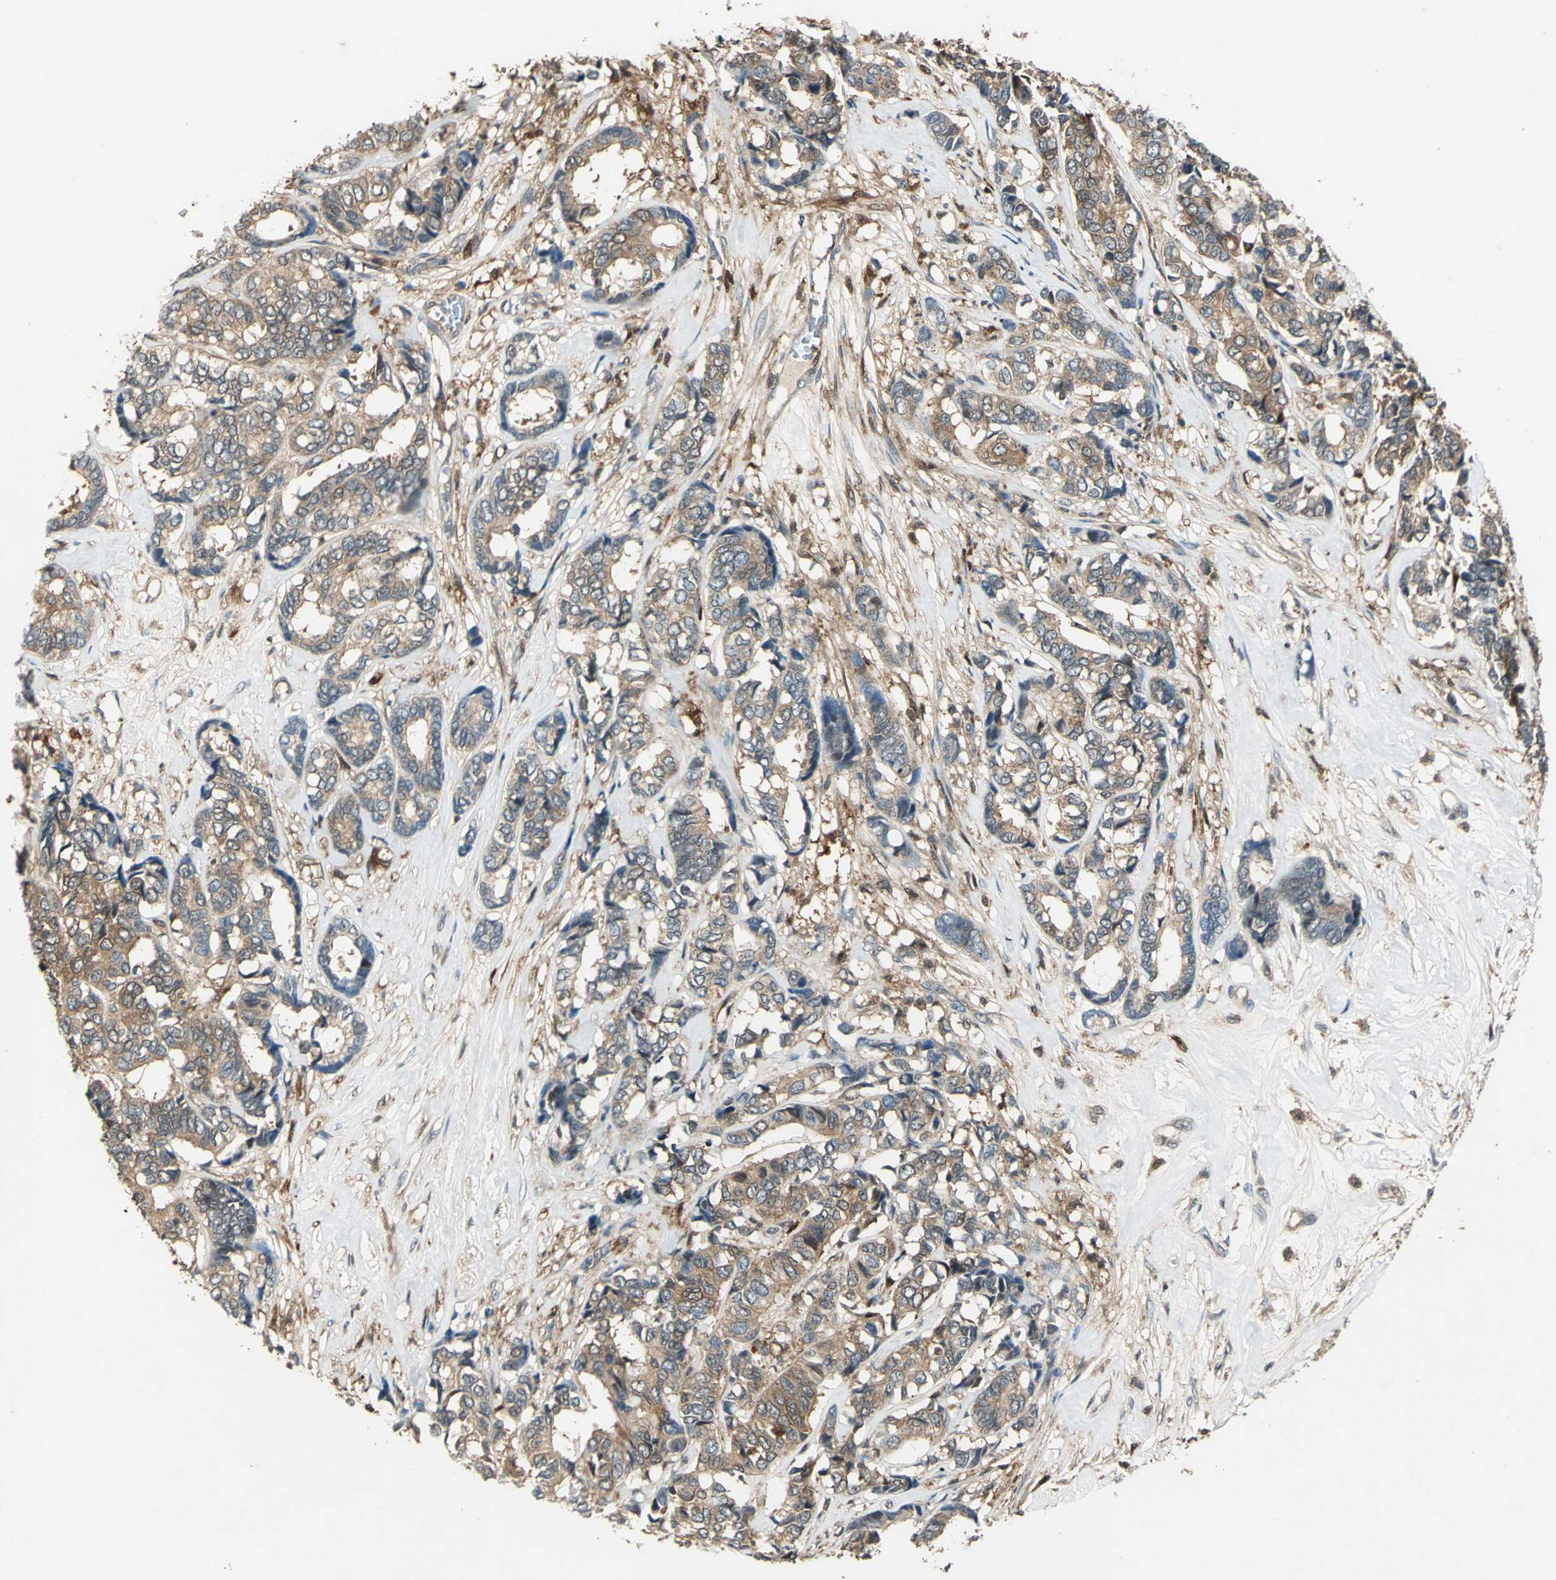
{"staining": {"intensity": "moderate", "quantity": ">75%", "location": "cytoplasmic/membranous"}, "tissue": "breast cancer", "cell_type": "Tumor cells", "image_type": "cancer", "snomed": [{"axis": "morphology", "description": "Duct carcinoma"}, {"axis": "topography", "description": "Breast"}], "caption": "IHC histopathology image of breast intraductal carcinoma stained for a protein (brown), which reveals medium levels of moderate cytoplasmic/membranous staining in approximately >75% of tumor cells.", "gene": "RRM2B", "patient": {"sex": "female", "age": 87}}